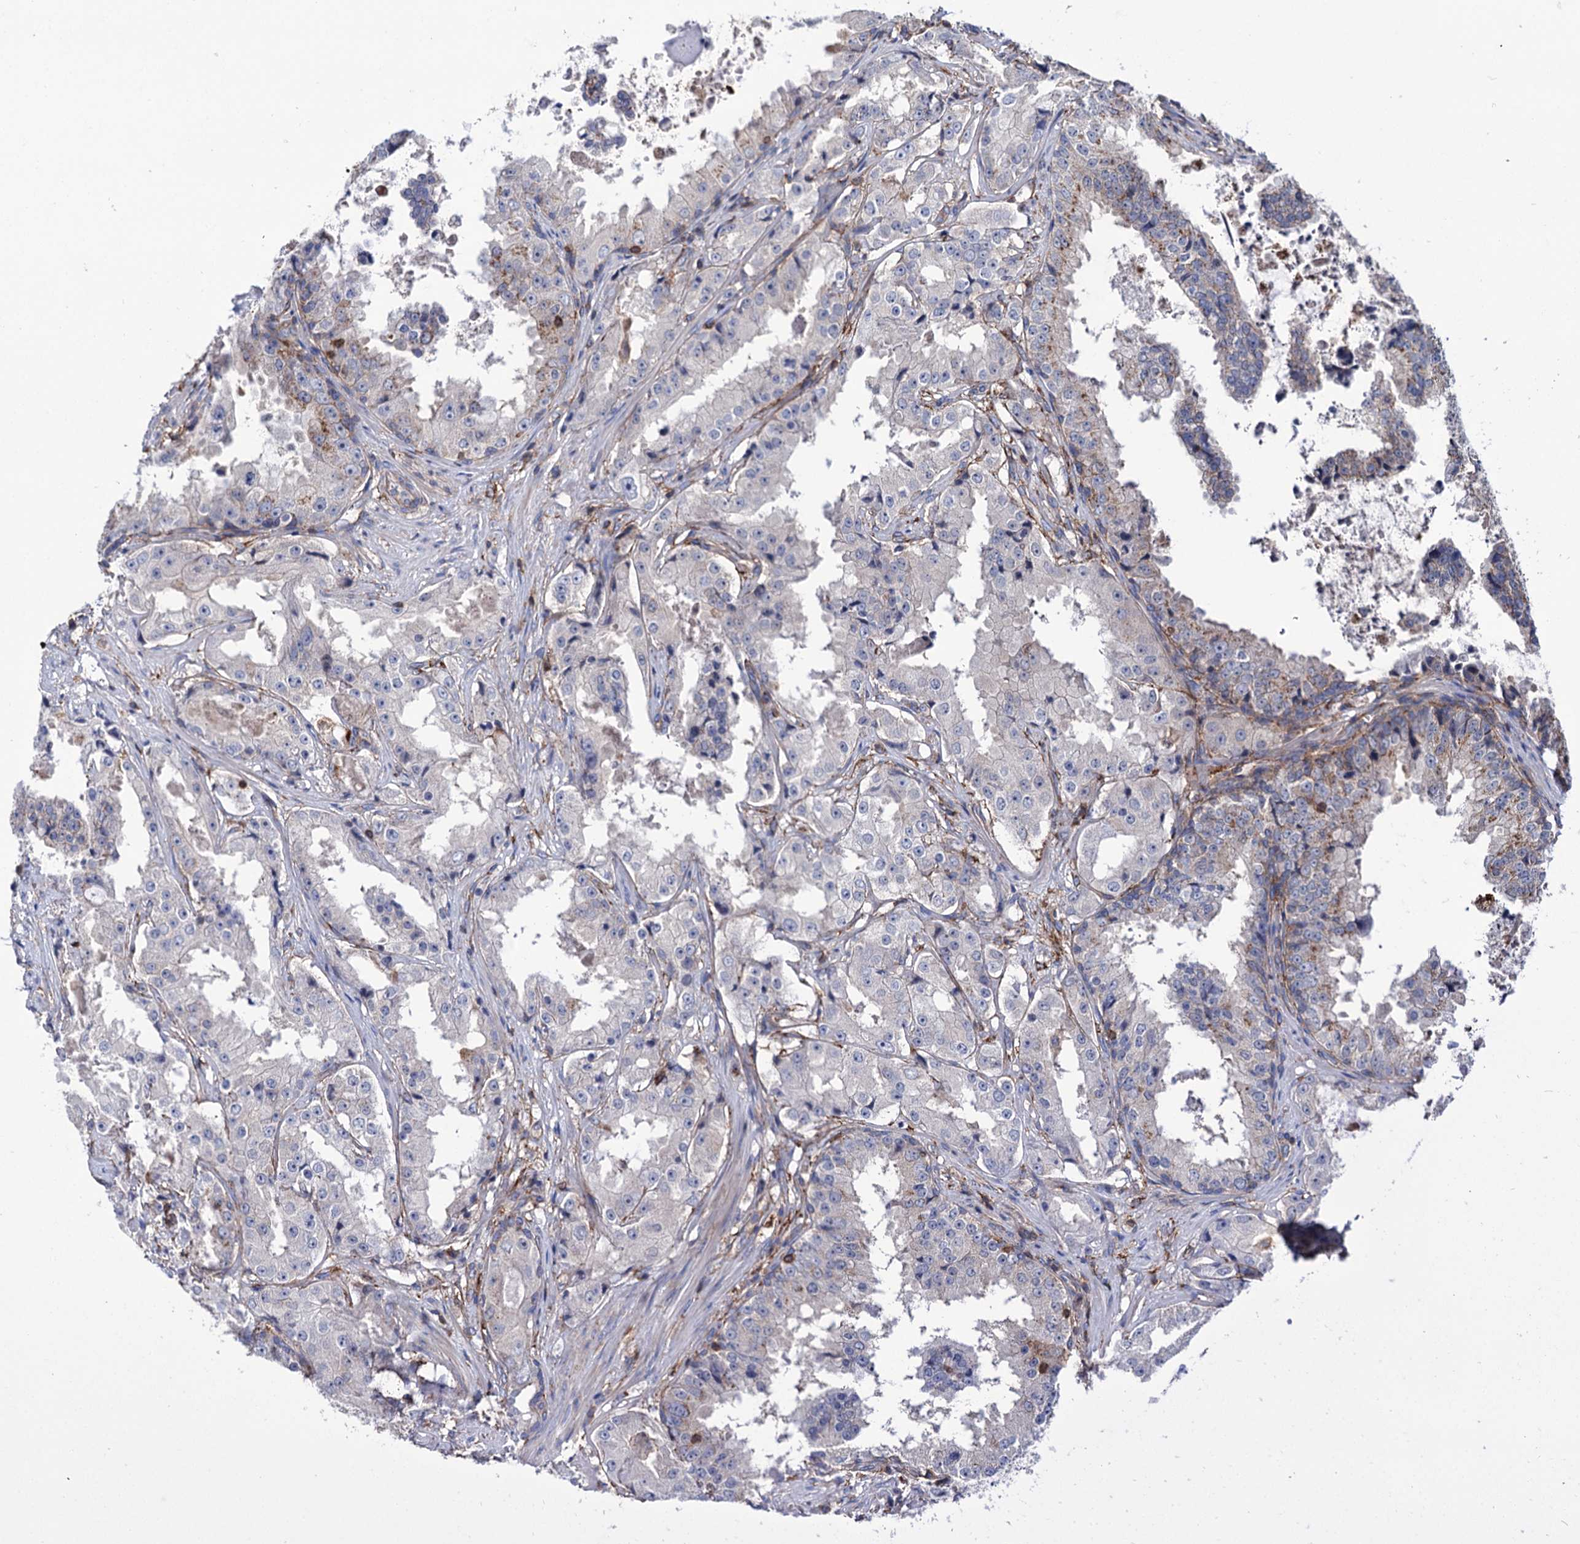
{"staining": {"intensity": "negative", "quantity": "none", "location": "none"}, "tissue": "prostate cancer", "cell_type": "Tumor cells", "image_type": "cancer", "snomed": [{"axis": "morphology", "description": "Adenocarcinoma, High grade"}, {"axis": "topography", "description": "Prostate"}], "caption": "Tumor cells are negative for brown protein staining in adenocarcinoma (high-grade) (prostate).", "gene": "DEF6", "patient": {"sex": "male", "age": 73}}